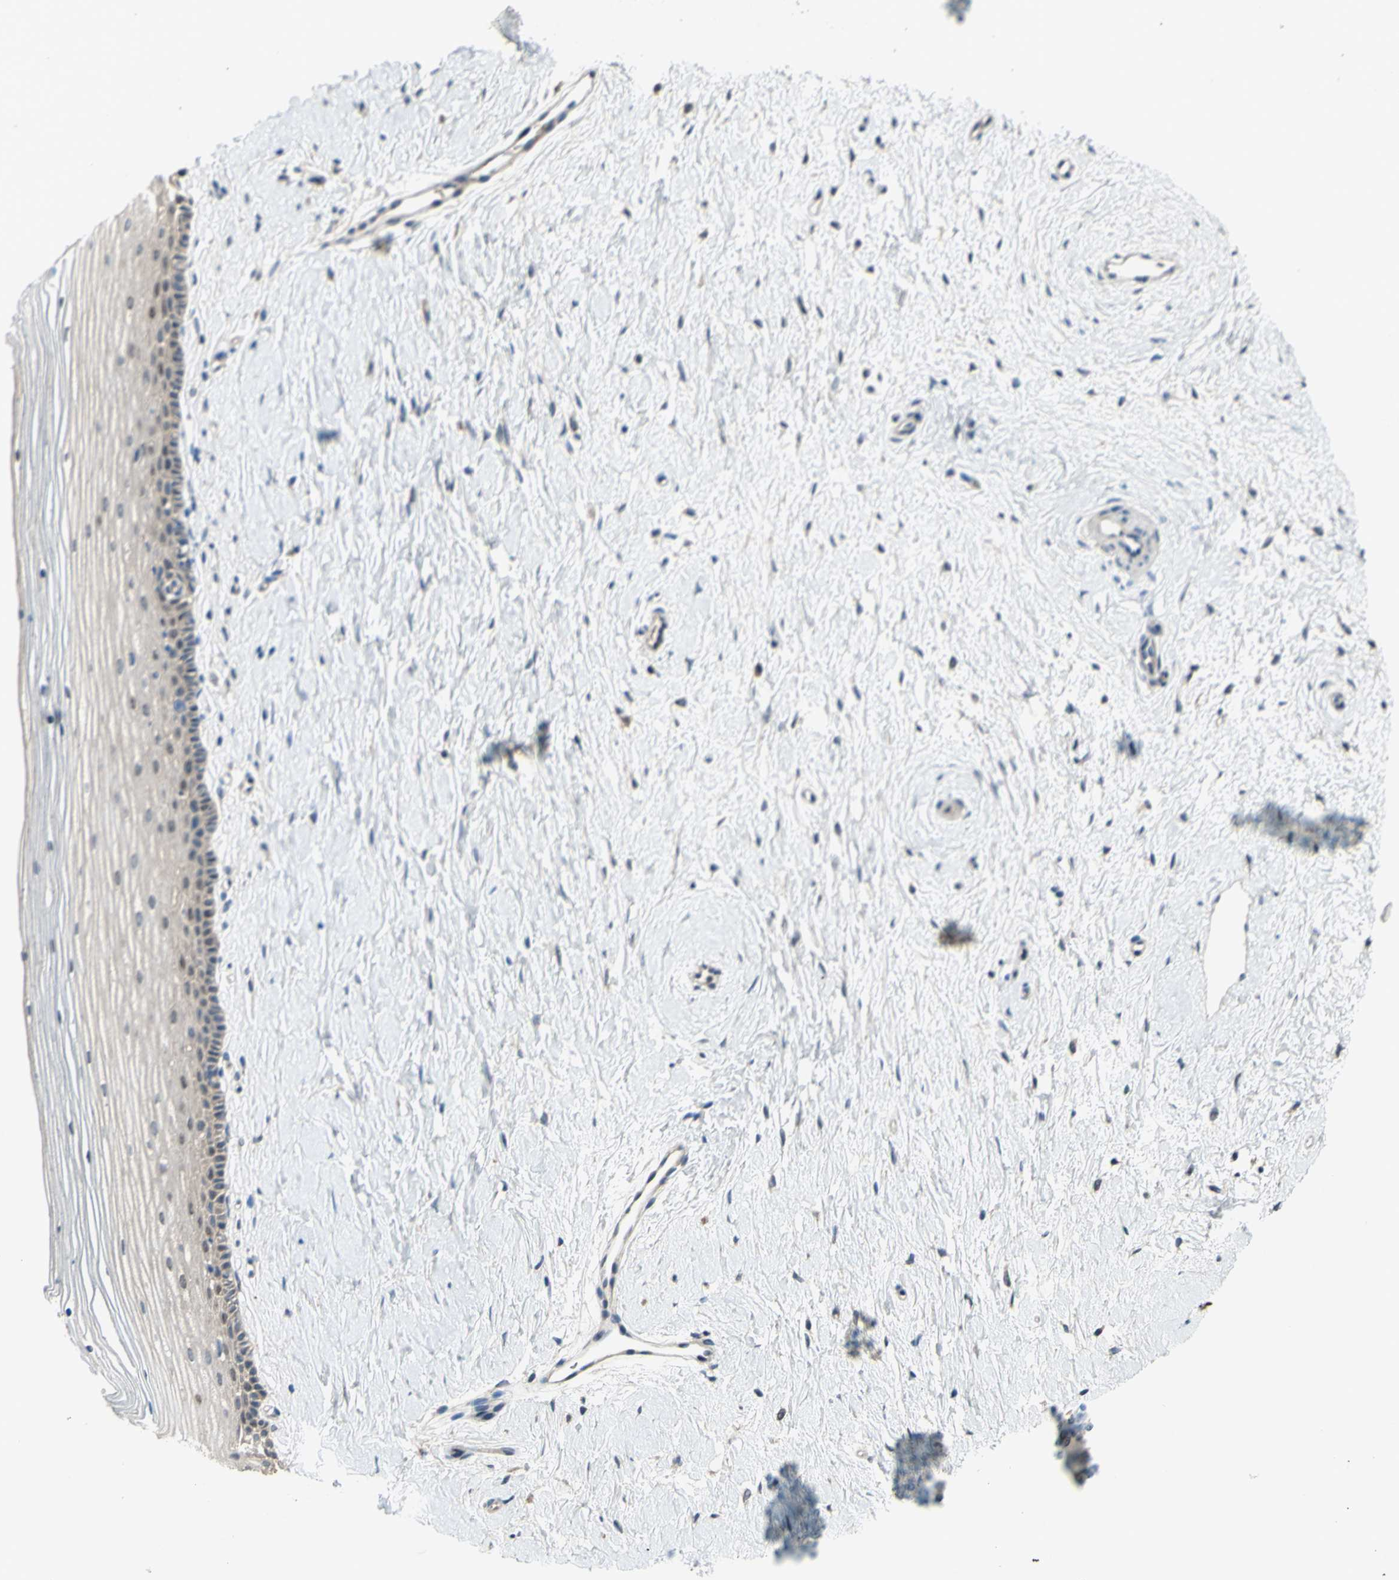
{"staining": {"intensity": "weak", "quantity": "<25%", "location": "nuclear"}, "tissue": "cervix", "cell_type": "Glandular cells", "image_type": "normal", "snomed": [{"axis": "morphology", "description": "Normal tissue, NOS"}, {"axis": "topography", "description": "Cervix"}], "caption": "Immunohistochemistry micrograph of normal cervix: human cervix stained with DAB demonstrates no significant protein staining in glandular cells.", "gene": "ZNF184", "patient": {"sex": "female", "age": 39}}